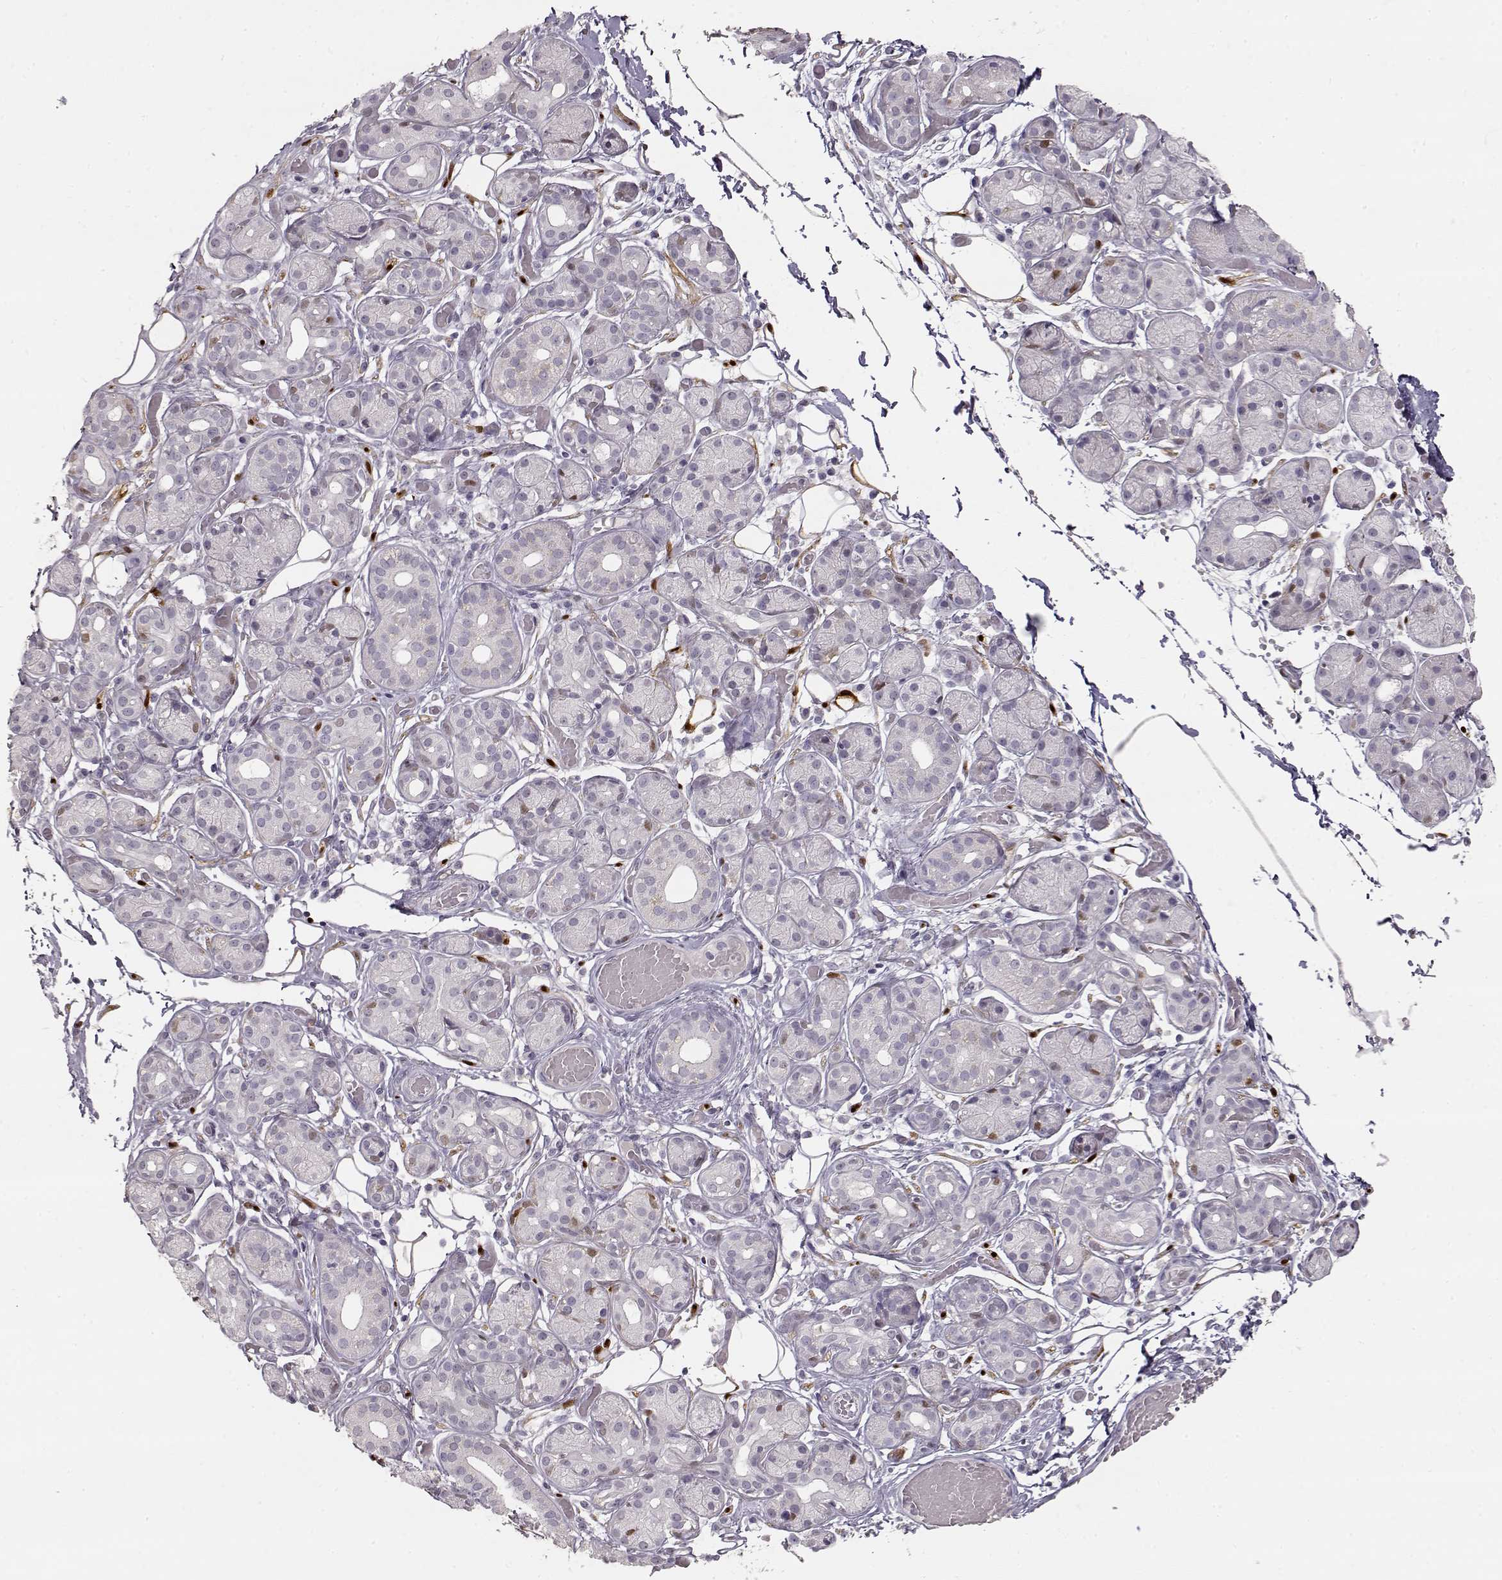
{"staining": {"intensity": "negative", "quantity": "none", "location": "none"}, "tissue": "salivary gland", "cell_type": "Glandular cells", "image_type": "normal", "snomed": [{"axis": "morphology", "description": "Normal tissue, NOS"}, {"axis": "topography", "description": "Salivary gland"}, {"axis": "topography", "description": "Peripheral nerve tissue"}], "caption": "A high-resolution micrograph shows immunohistochemistry (IHC) staining of benign salivary gland, which shows no significant staining in glandular cells.", "gene": "S100B", "patient": {"sex": "male", "age": 71}}